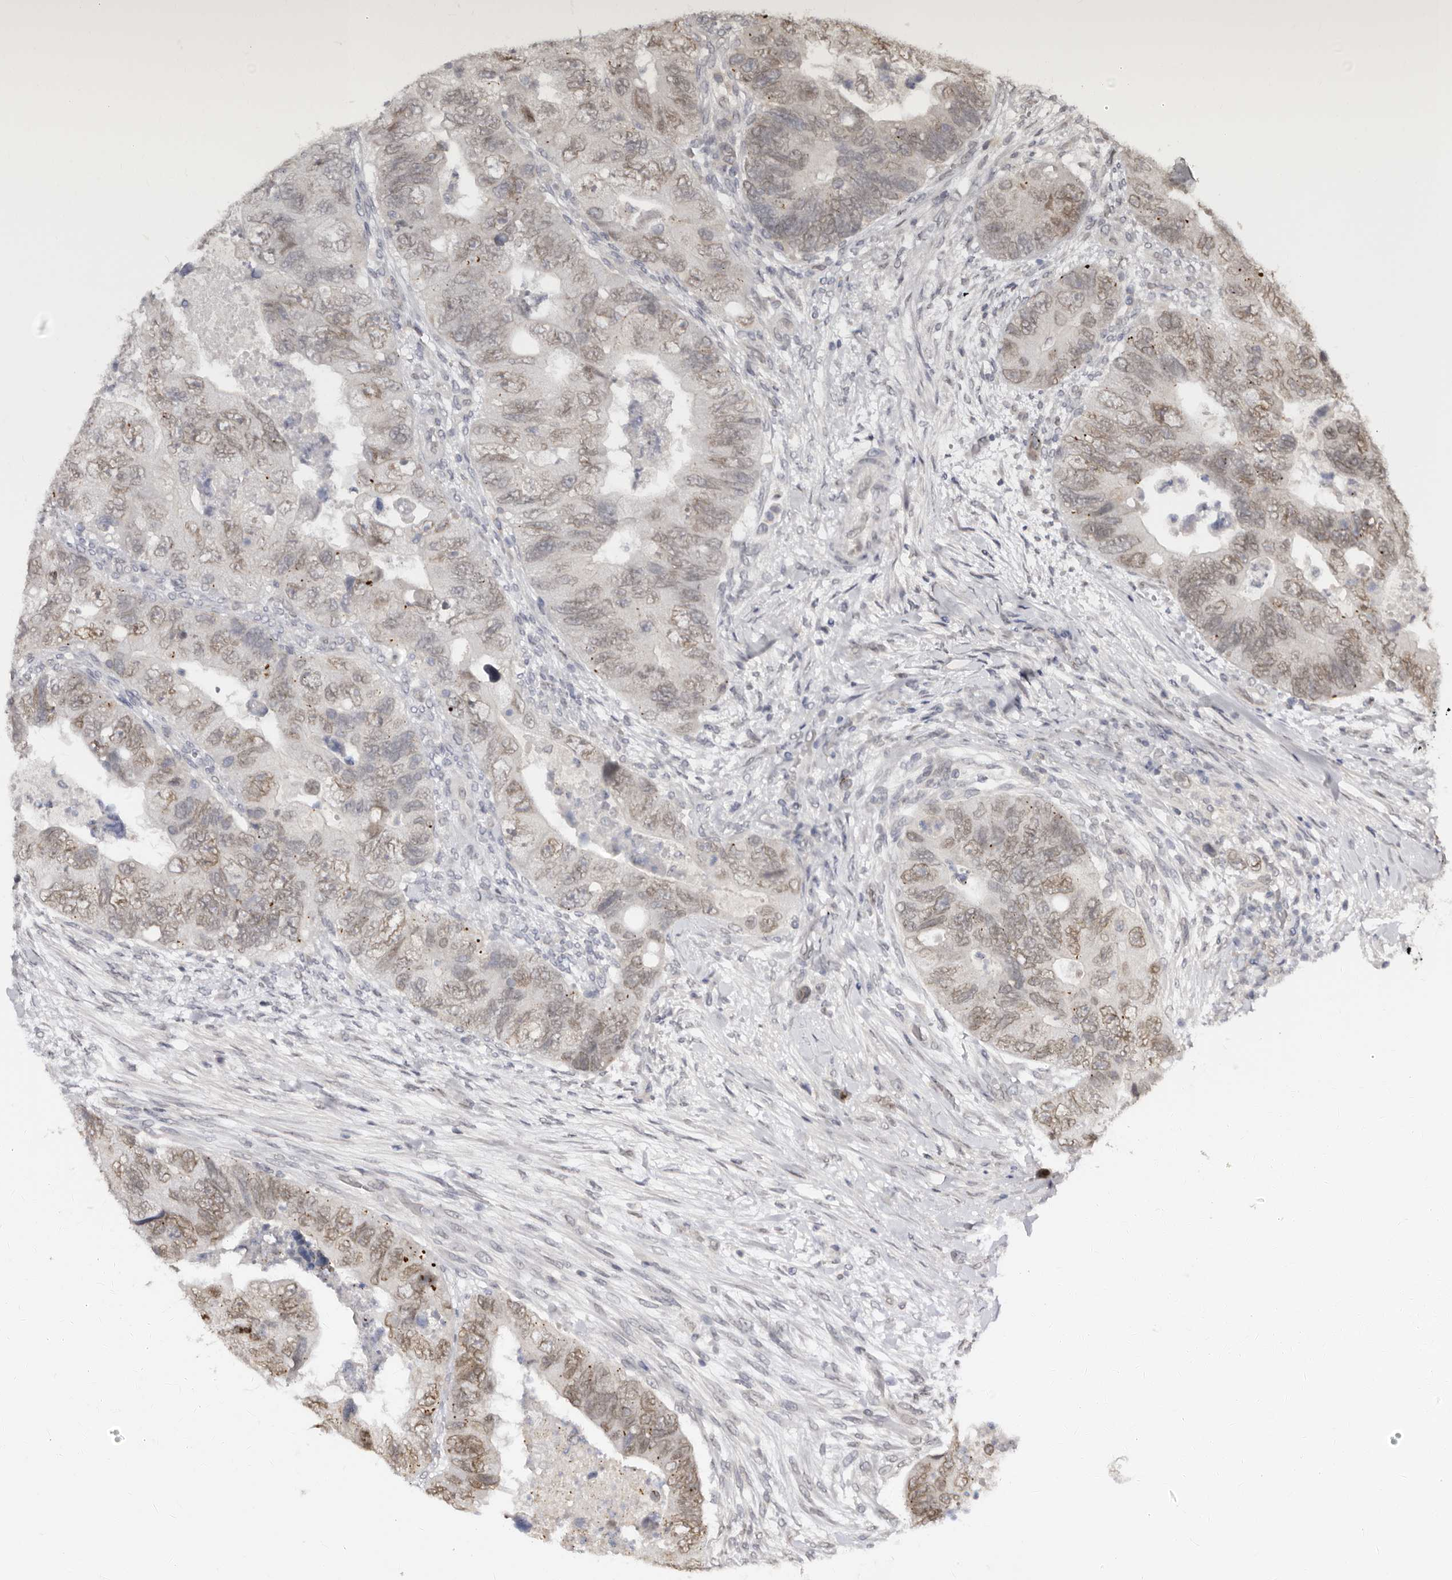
{"staining": {"intensity": "moderate", "quantity": "25%-75%", "location": "nuclear"}, "tissue": "colorectal cancer", "cell_type": "Tumor cells", "image_type": "cancer", "snomed": [{"axis": "morphology", "description": "Adenocarcinoma, NOS"}, {"axis": "topography", "description": "Rectum"}], "caption": "Tumor cells show medium levels of moderate nuclear positivity in about 25%-75% of cells in human colorectal adenocarcinoma. (Brightfield microscopy of DAB IHC at high magnification).", "gene": "LCORL", "patient": {"sex": "male", "age": 63}}